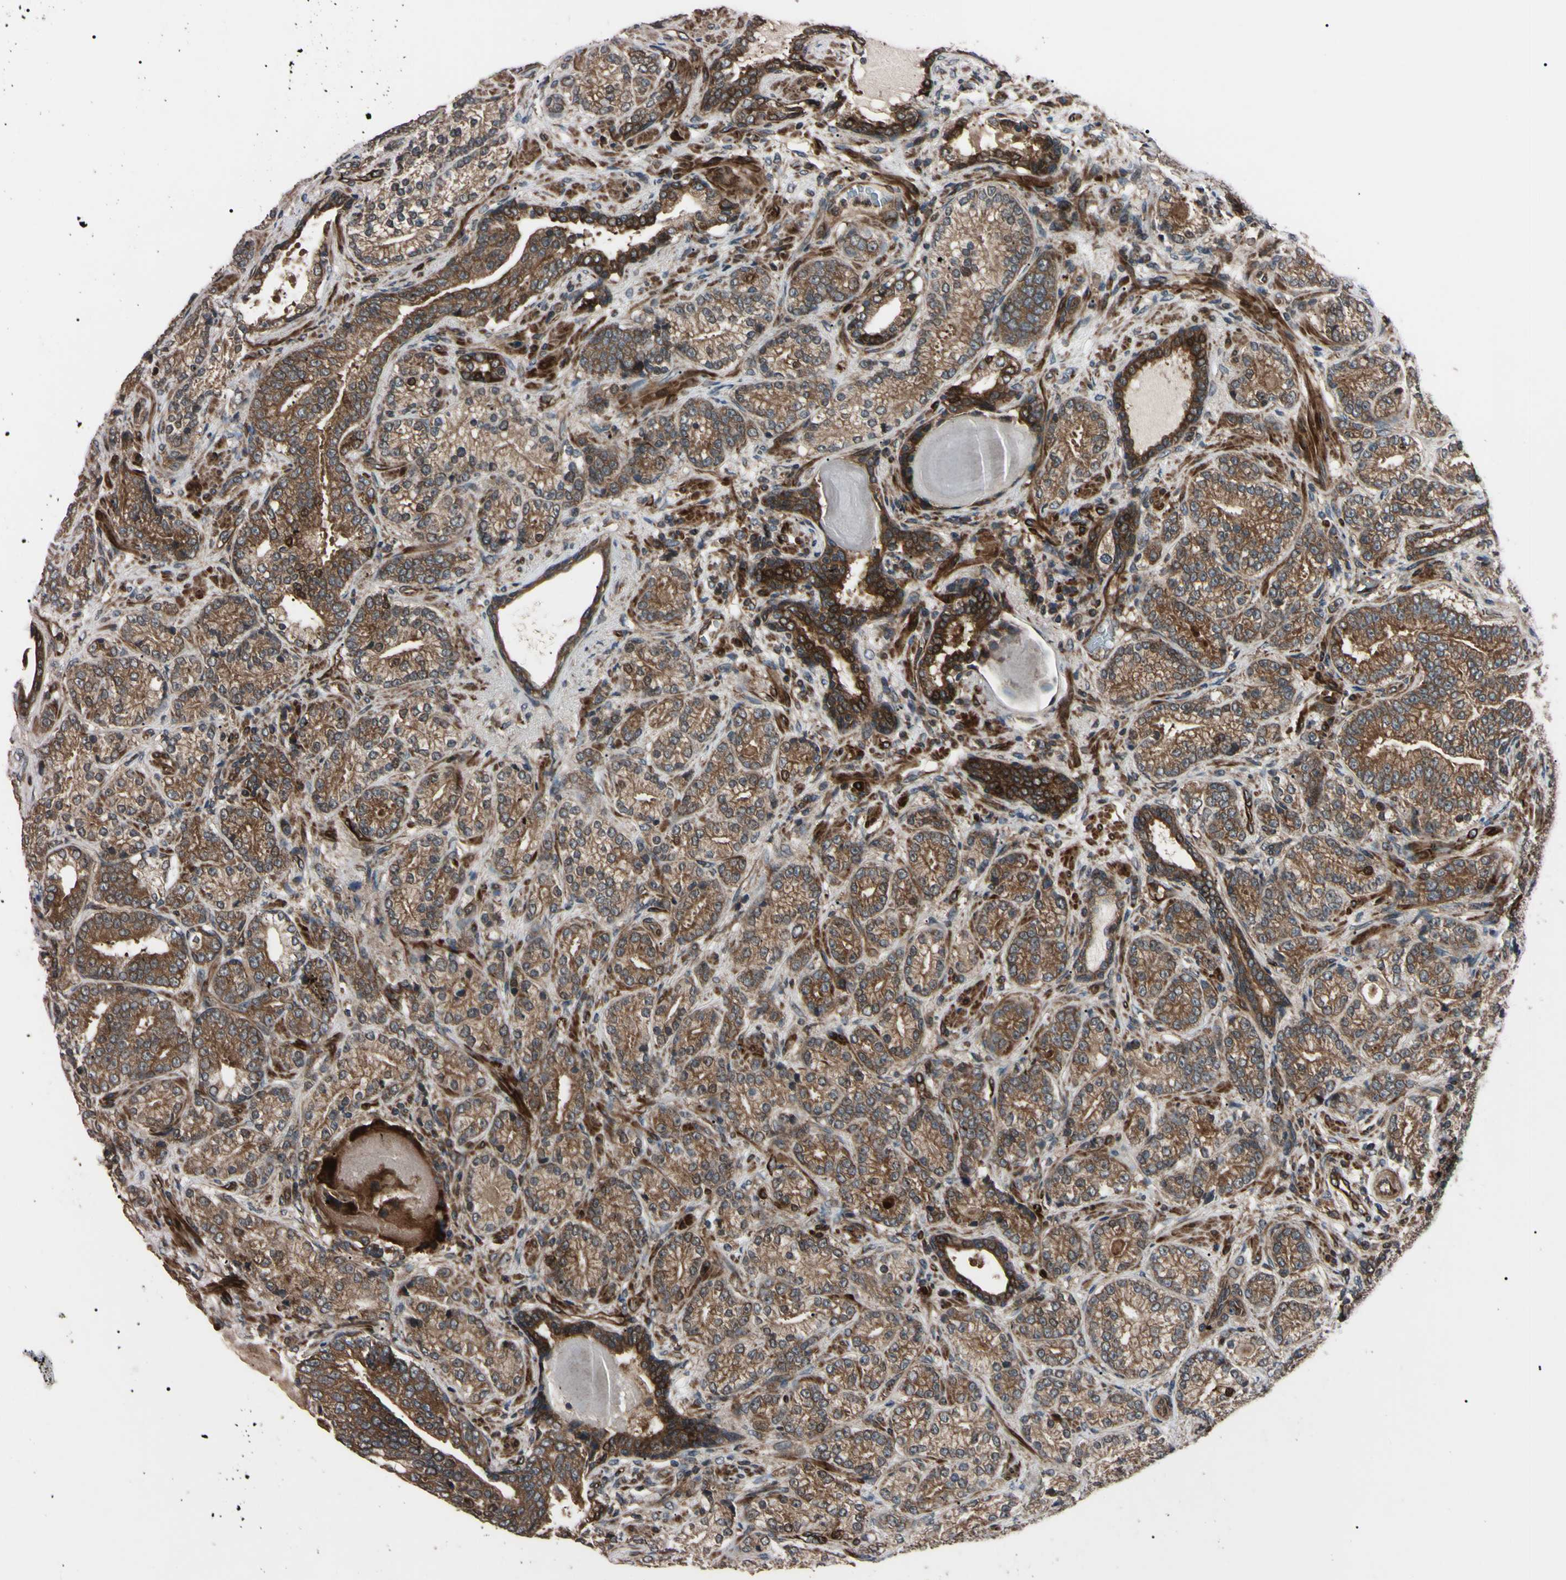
{"staining": {"intensity": "moderate", "quantity": ">75%", "location": "cytoplasmic/membranous"}, "tissue": "prostate cancer", "cell_type": "Tumor cells", "image_type": "cancer", "snomed": [{"axis": "morphology", "description": "Adenocarcinoma, High grade"}, {"axis": "topography", "description": "Prostate"}], "caption": "Prostate cancer (adenocarcinoma (high-grade)) stained with DAB (3,3'-diaminobenzidine) immunohistochemistry reveals medium levels of moderate cytoplasmic/membranous positivity in approximately >75% of tumor cells.", "gene": "GUCY1B1", "patient": {"sex": "male", "age": 61}}